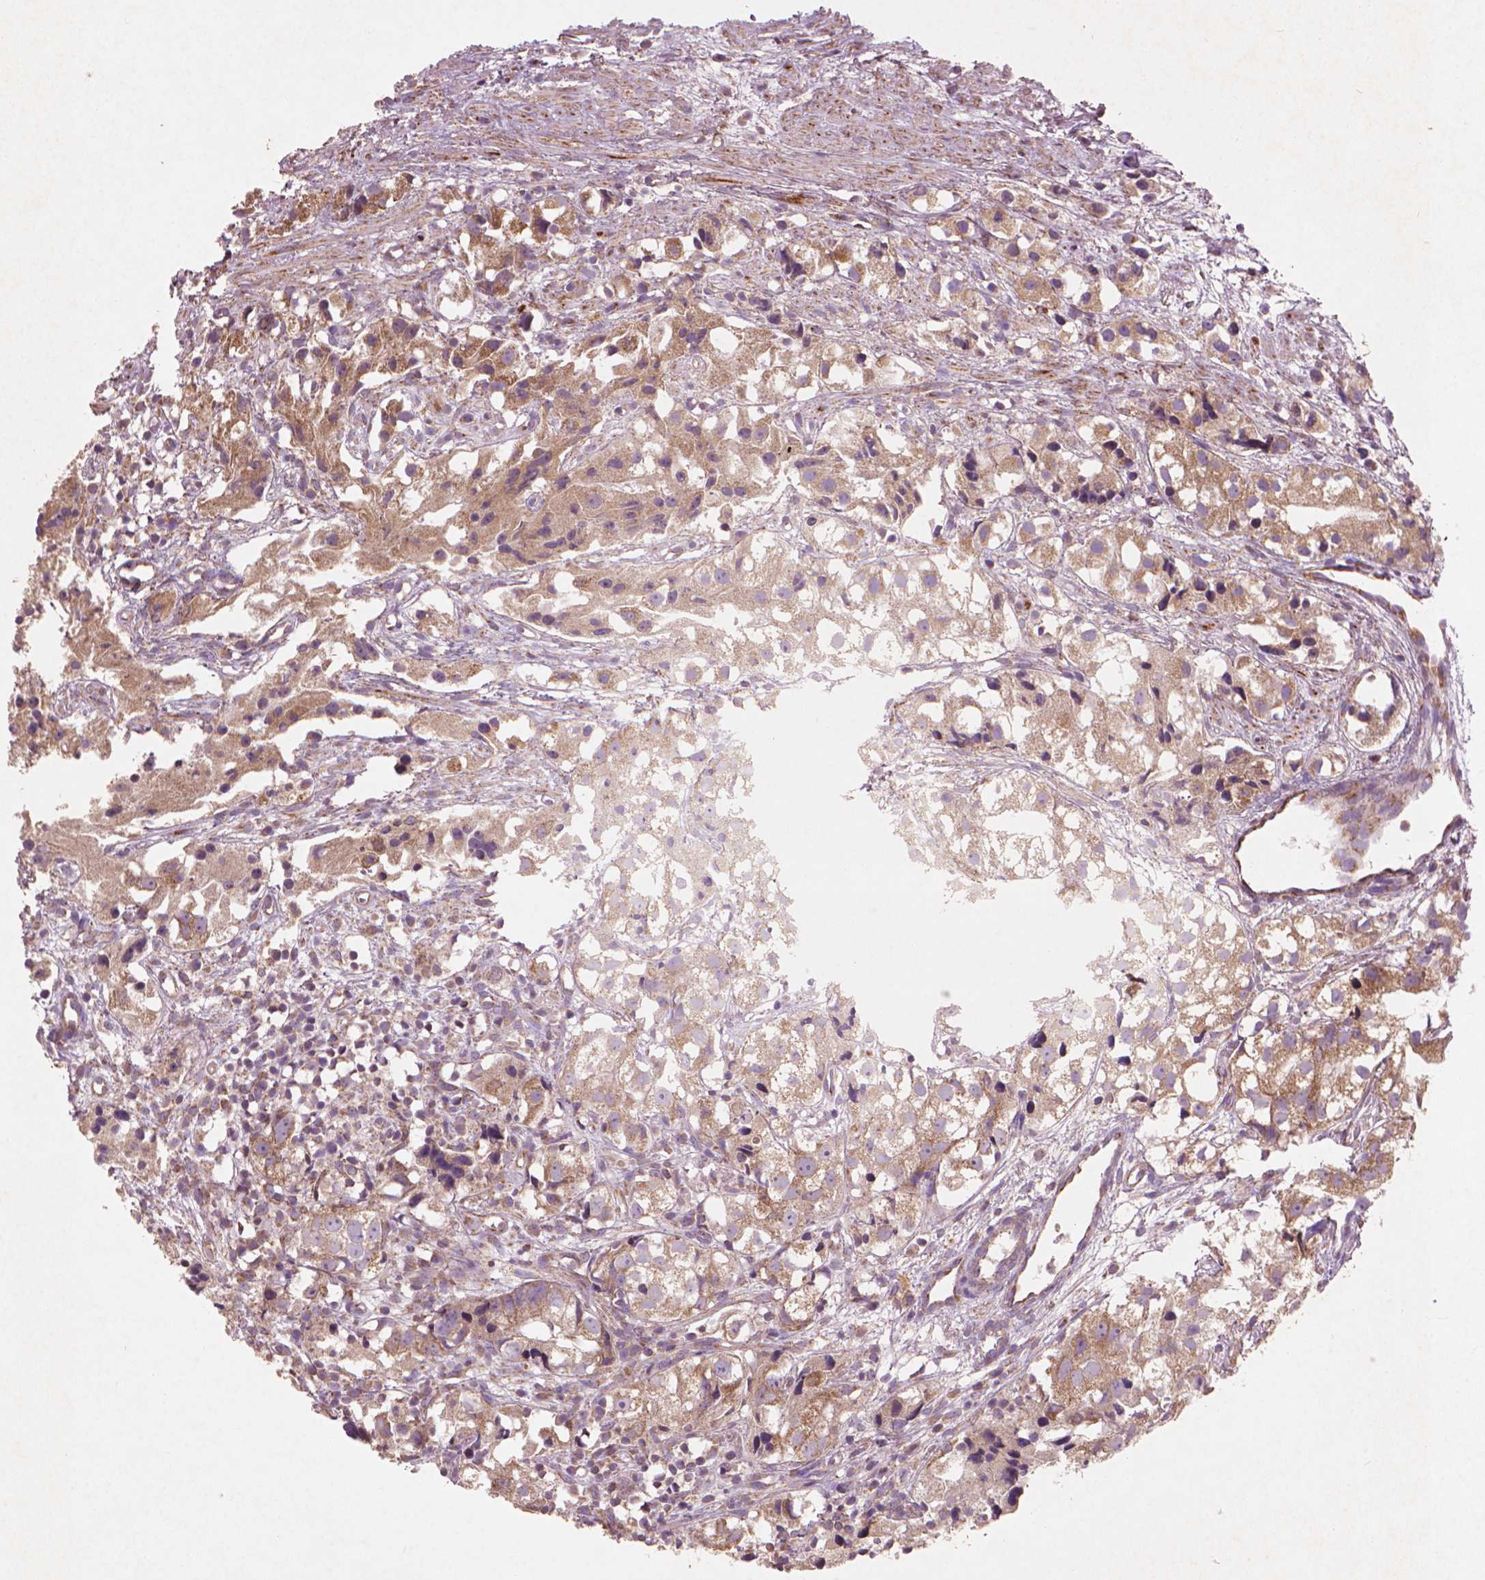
{"staining": {"intensity": "moderate", "quantity": "25%-75%", "location": "cytoplasmic/membranous"}, "tissue": "prostate cancer", "cell_type": "Tumor cells", "image_type": "cancer", "snomed": [{"axis": "morphology", "description": "Adenocarcinoma, High grade"}, {"axis": "topography", "description": "Prostate"}], "caption": "Prostate cancer stained with immunohistochemistry reveals moderate cytoplasmic/membranous positivity in approximately 25%-75% of tumor cells.", "gene": "NLRX1", "patient": {"sex": "male", "age": 68}}